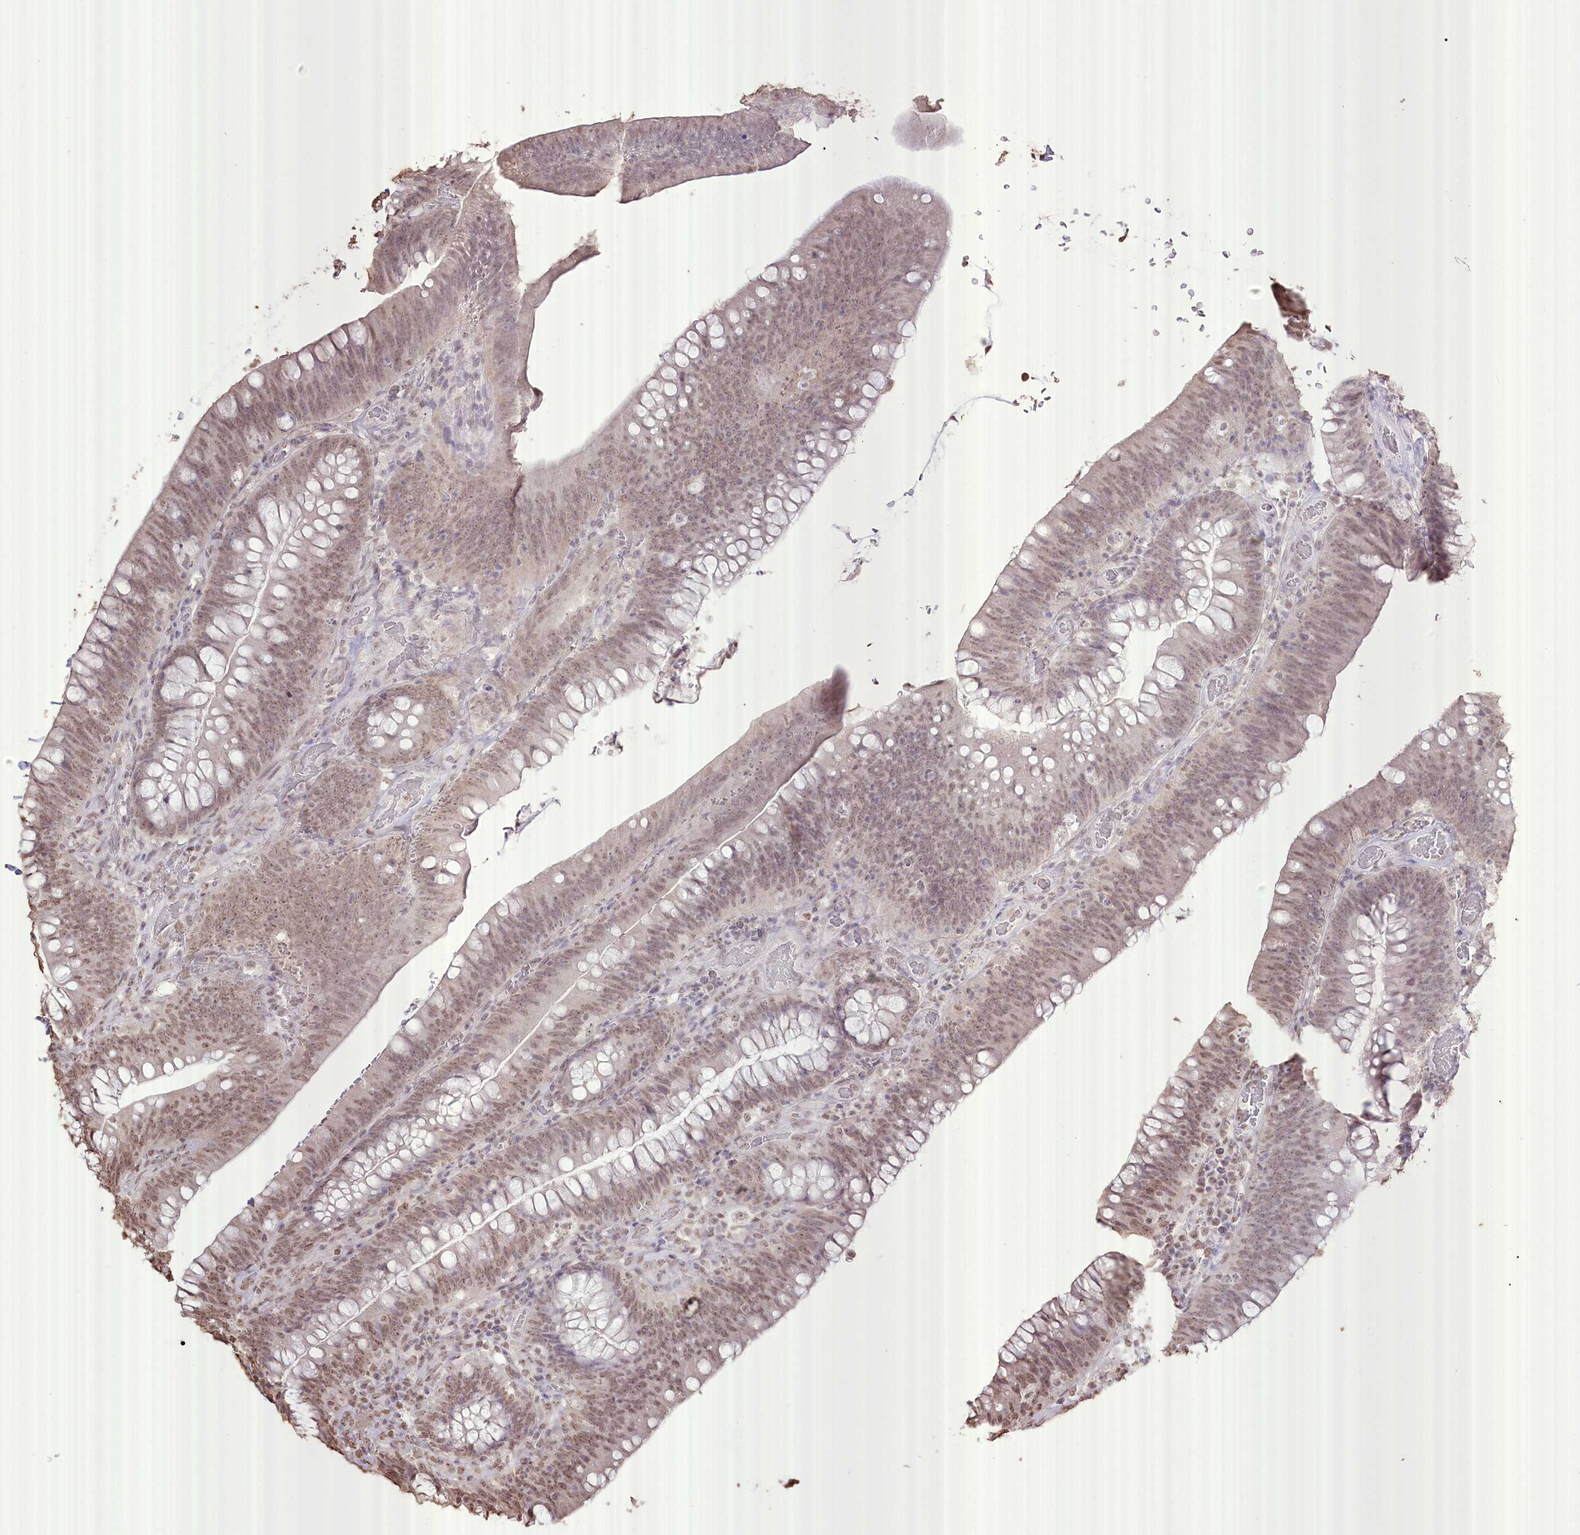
{"staining": {"intensity": "weak", "quantity": ">75%", "location": "nuclear"}, "tissue": "colorectal cancer", "cell_type": "Tumor cells", "image_type": "cancer", "snomed": [{"axis": "morphology", "description": "Normal tissue, NOS"}, {"axis": "topography", "description": "Colon"}], "caption": "Protein staining demonstrates weak nuclear expression in about >75% of tumor cells in colorectal cancer.", "gene": "SLC39A10", "patient": {"sex": "female", "age": 82}}